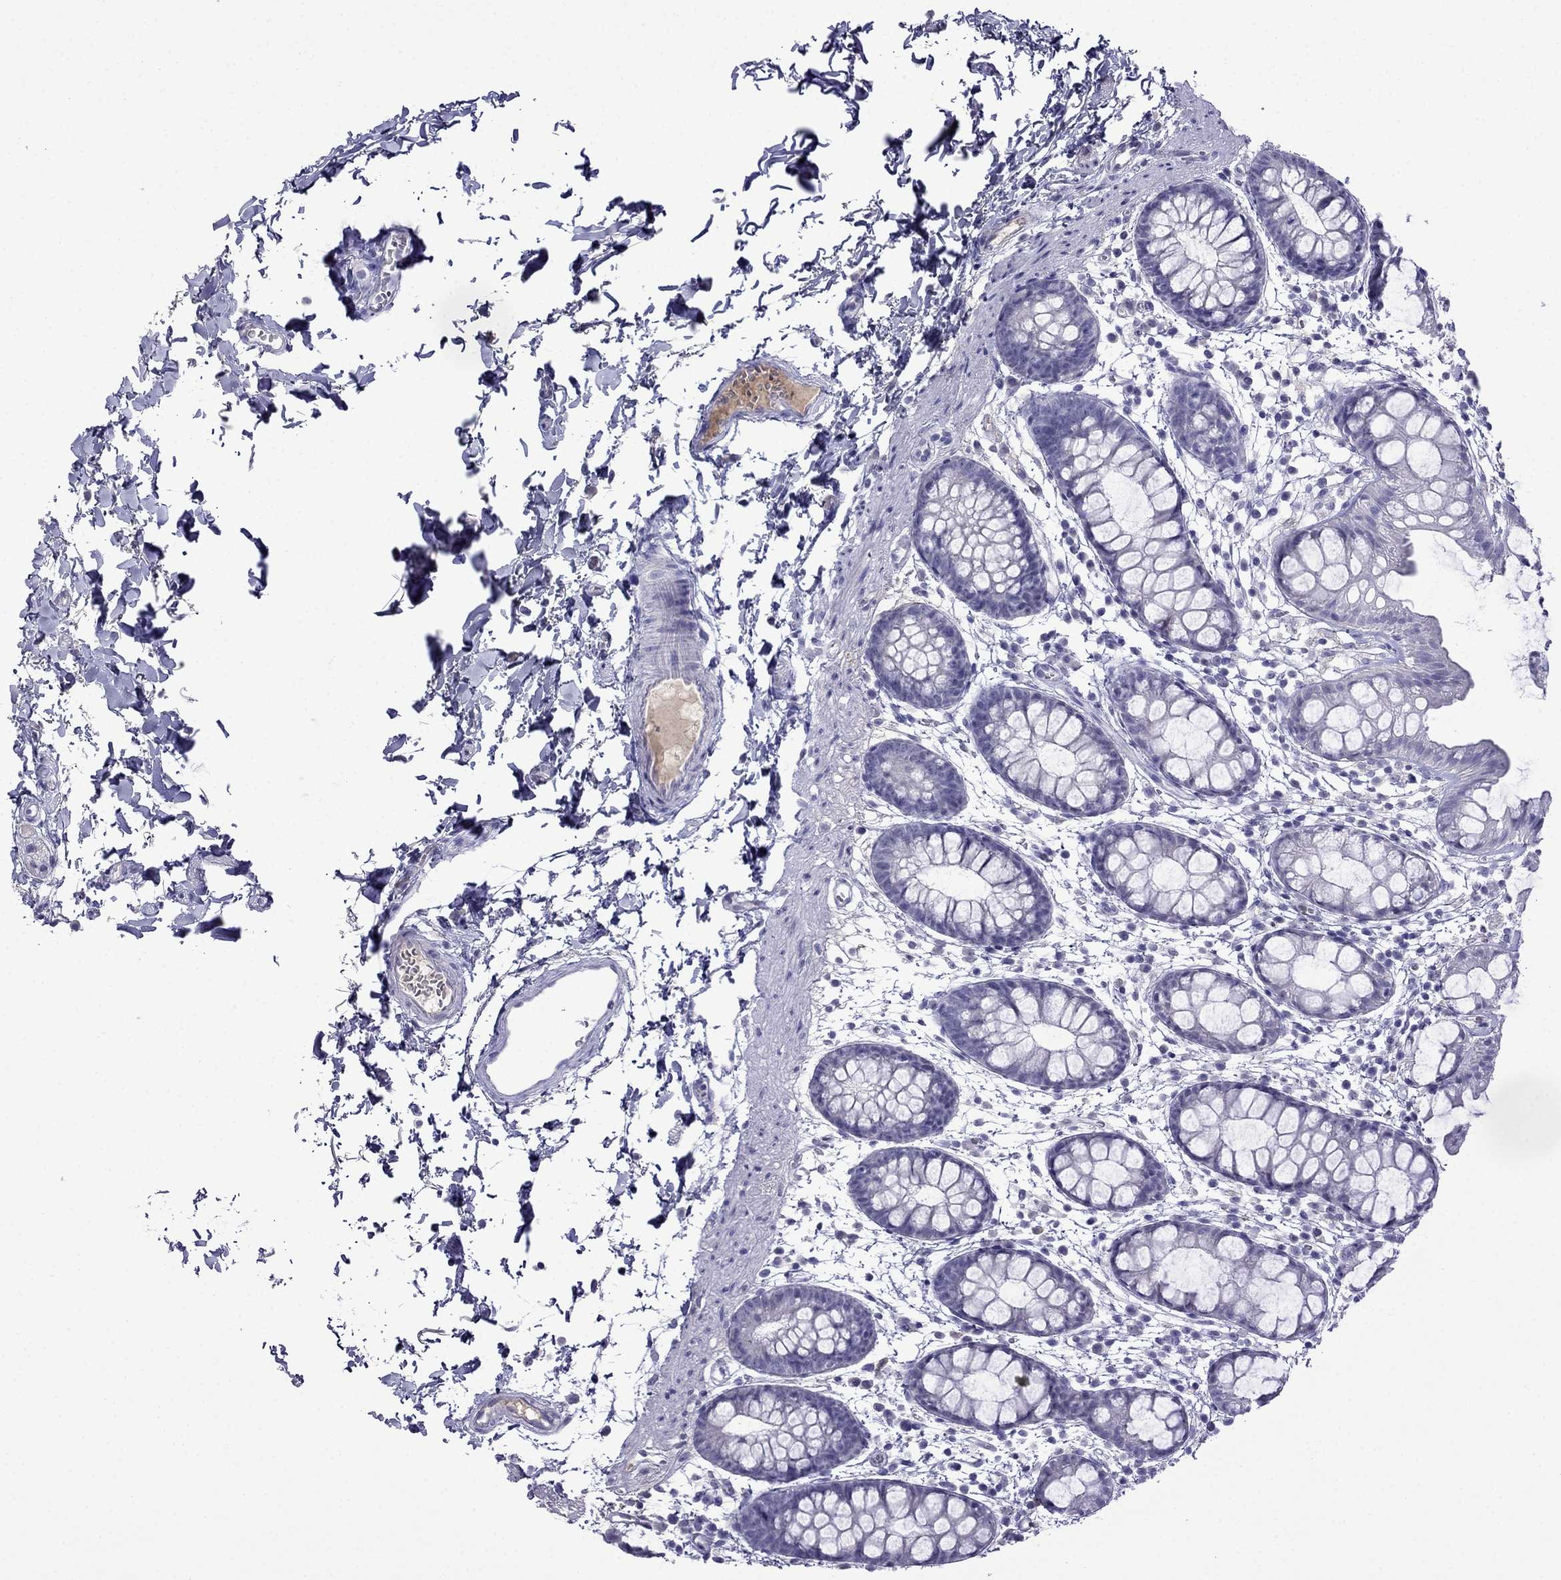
{"staining": {"intensity": "negative", "quantity": "none", "location": "none"}, "tissue": "rectum", "cell_type": "Glandular cells", "image_type": "normal", "snomed": [{"axis": "morphology", "description": "Normal tissue, NOS"}, {"axis": "topography", "description": "Rectum"}], "caption": "Human rectum stained for a protein using immunohistochemistry exhibits no expression in glandular cells.", "gene": "CDHR4", "patient": {"sex": "male", "age": 57}}